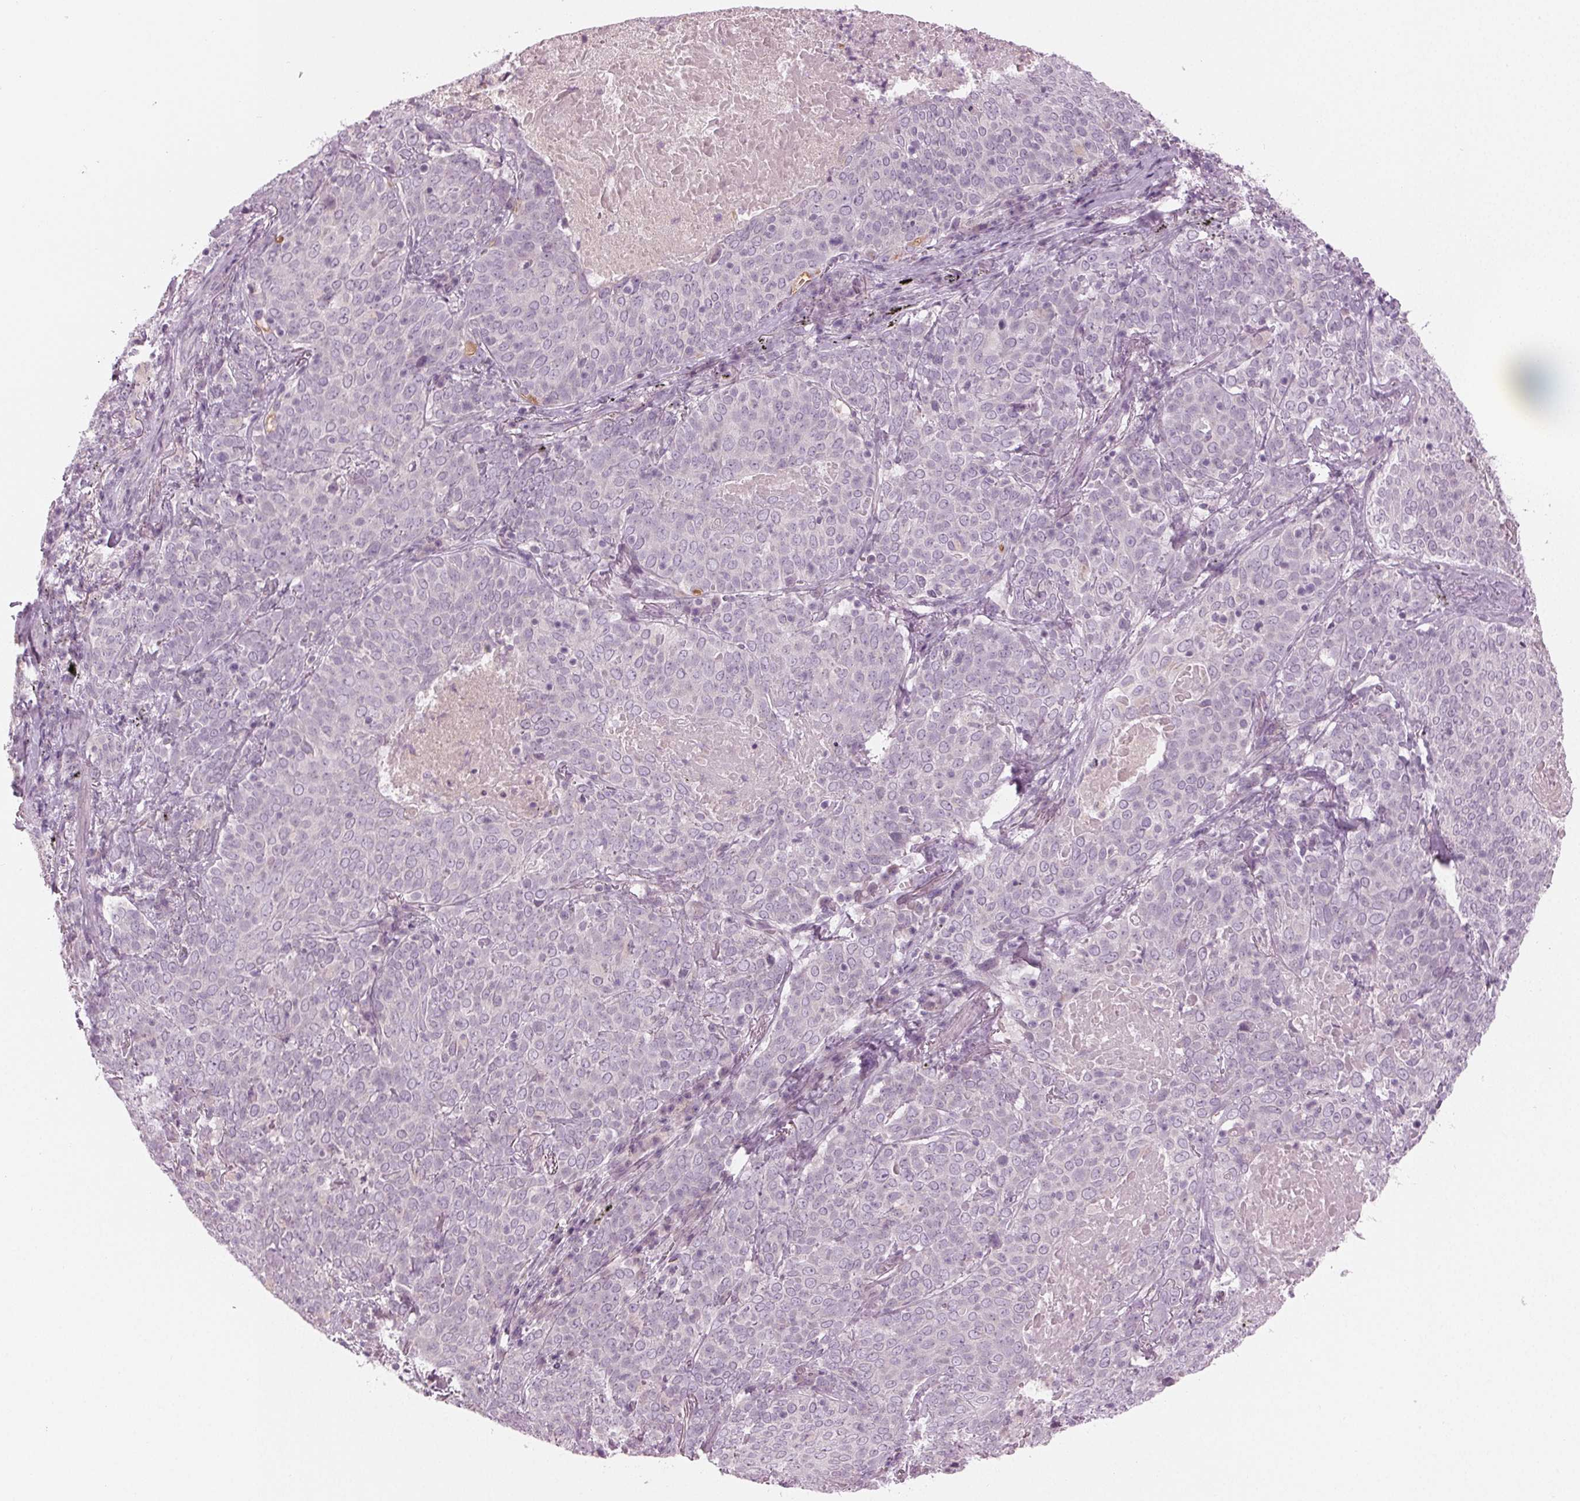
{"staining": {"intensity": "negative", "quantity": "none", "location": "none"}, "tissue": "lung cancer", "cell_type": "Tumor cells", "image_type": "cancer", "snomed": [{"axis": "morphology", "description": "Squamous cell carcinoma, NOS"}, {"axis": "topography", "description": "Lung"}], "caption": "Immunohistochemistry of lung squamous cell carcinoma exhibits no positivity in tumor cells.", "gene": "PRAP1", "patient": {"sex": "male", "age": 82}}